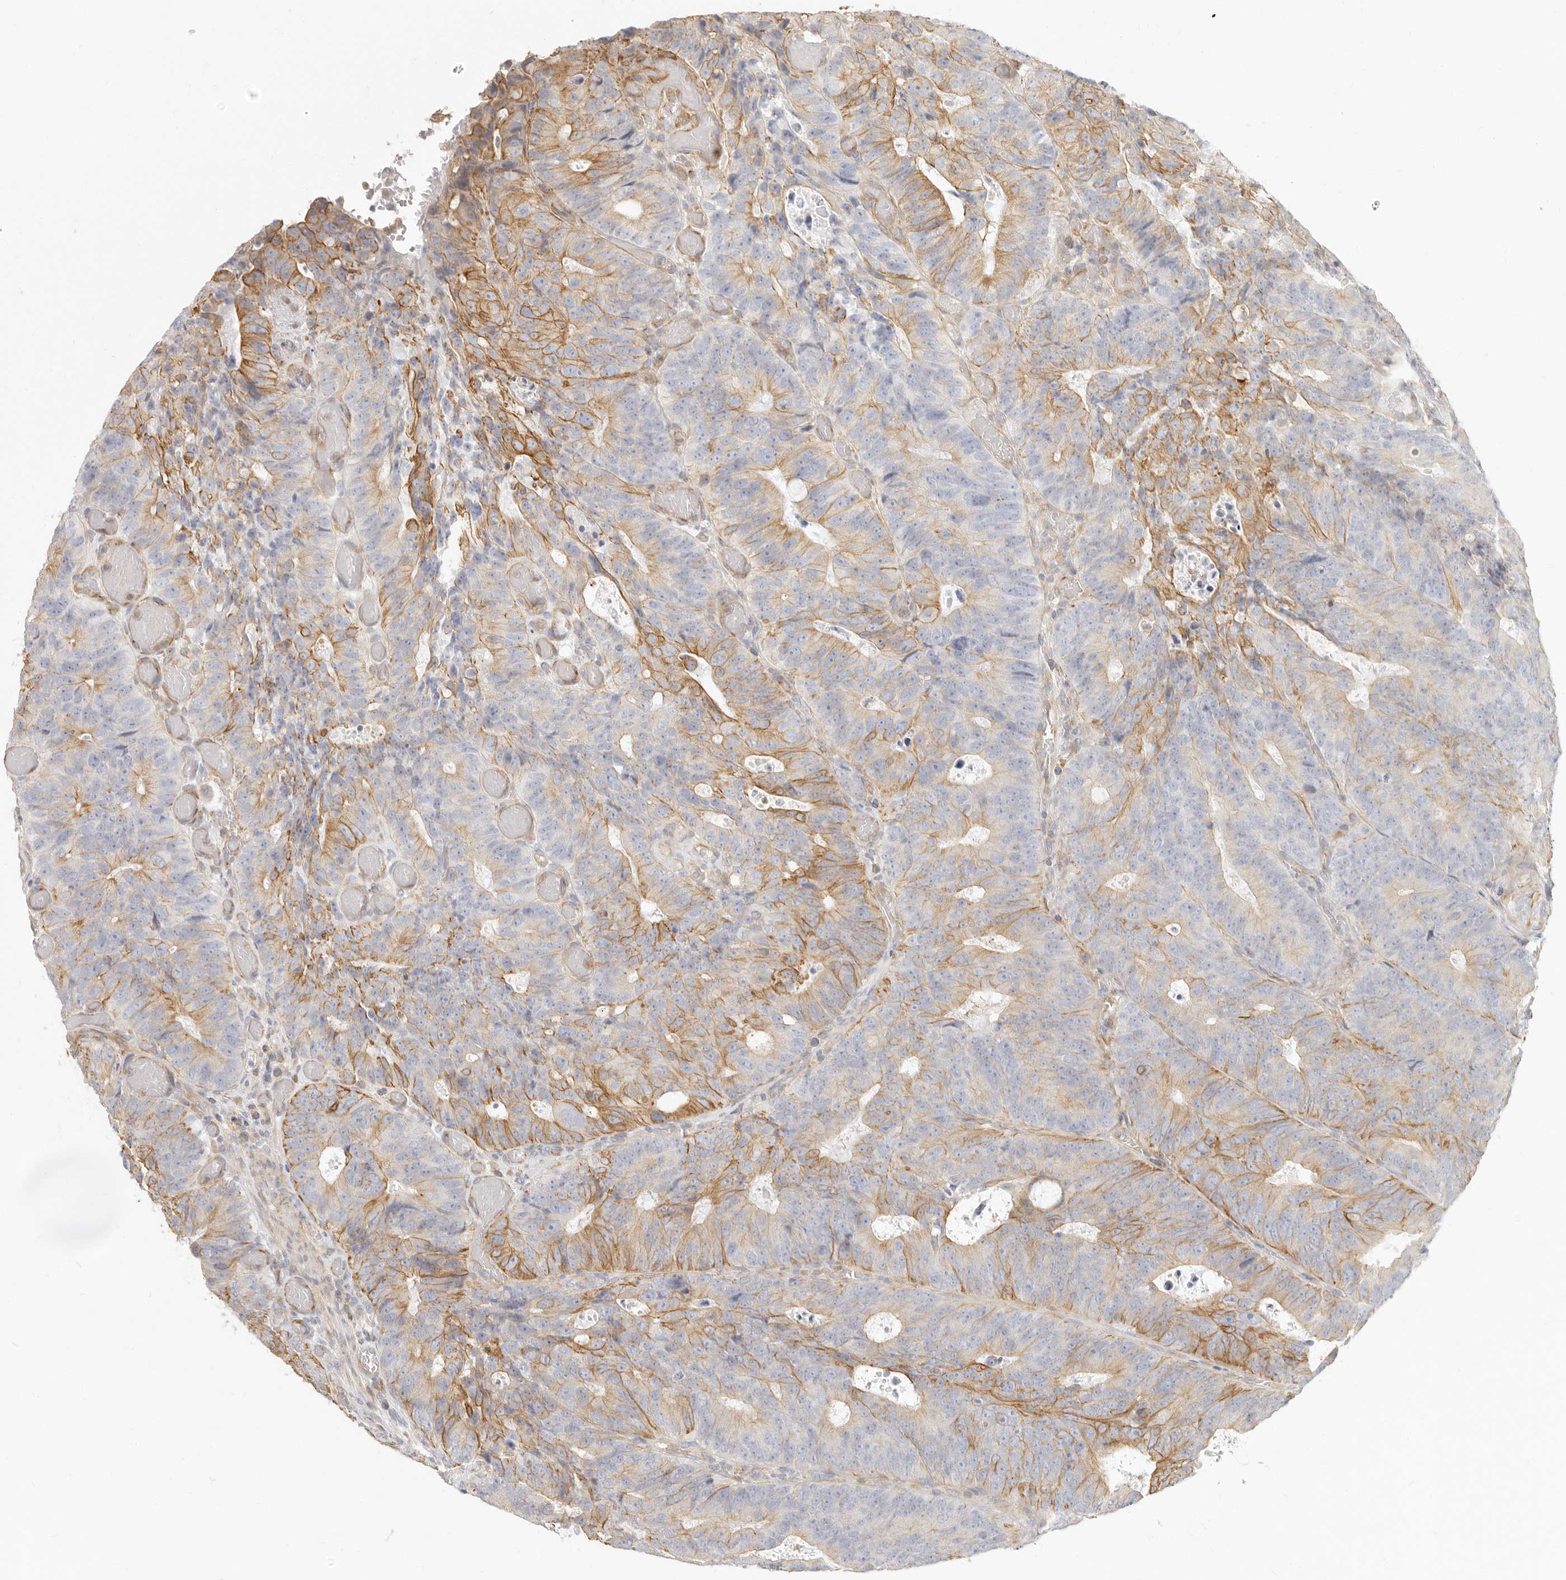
{"staining": {"intensity": "moderate", "quantity": "25%-75%", "location": "cytoplasmic/membranous"}, "tissue": "colorectal cancer", "cell_type": "Tumor cells", "image_type": "cancer", "snomed": [{"axis": "morphology", "description": "Adenocarcinoma, NOS"}, {"axis": "topography", "description": "Colon"}], "caption": "This is a micrograph of IHC staining of colorectal cancer (adenocarcinoma), which shows moderate expression in the cytoplasmic/membranous of tumor cells.", "gene": "NIBAN1", "patient": {"sex": "male", "age": 87}}